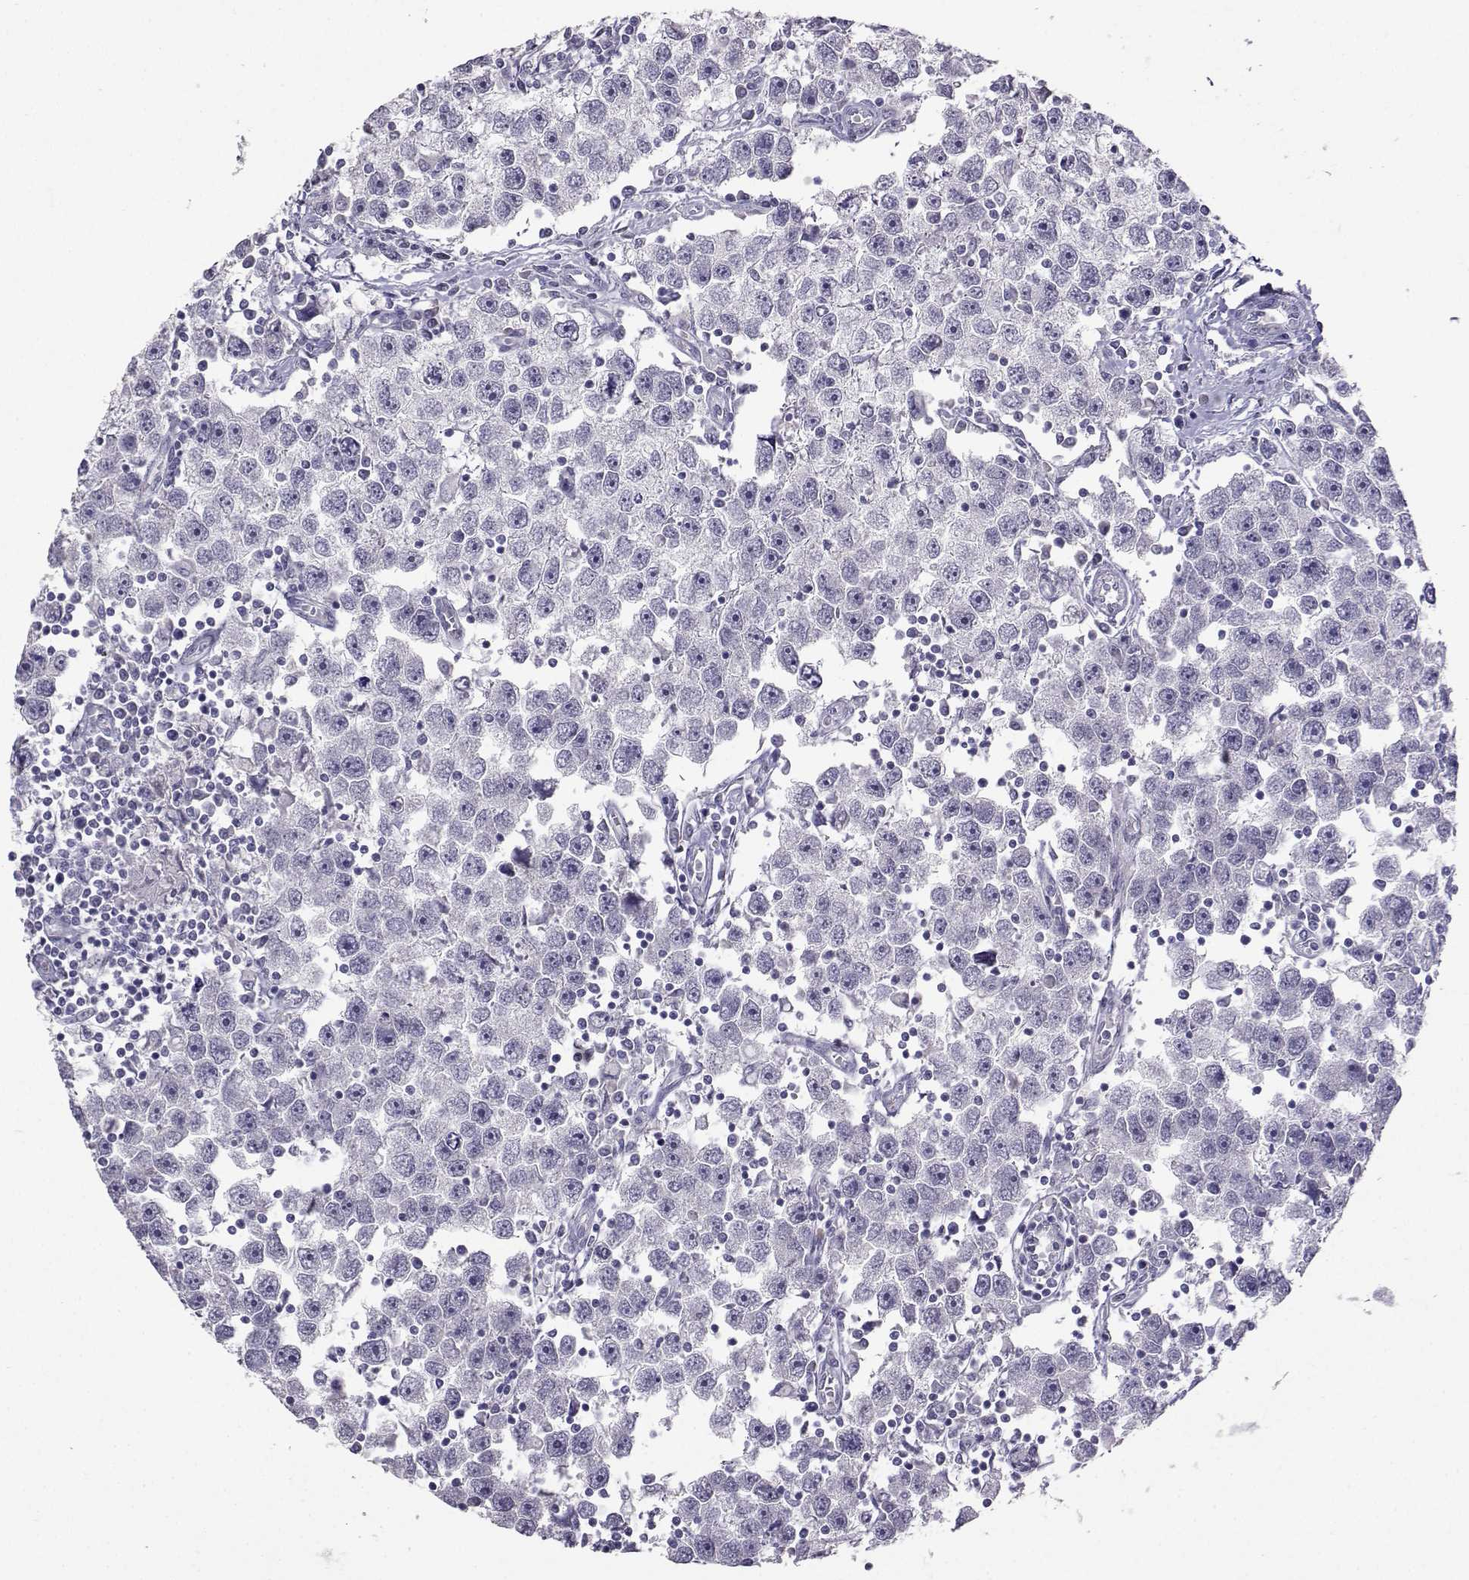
{"staining": {"intensity": "negative", "quantity": "none", "location": "none"}, "tissue": "testis cancer", "cell_type": "Tumor cells", "image_type": "cancer", "snomed": [{"axis": "morphology", "description": "Seminoma, NOS"}, {"axis": "topography", "description": "Testis"}], "caption": "Testis cancer was stained to show a protein in brown. There is no significant positivity in tumor cells. (Immunohistochemistry, brightfield microscopy, high magnification).", "gene": "CARTPT", "patient": {"sex": "male", "age": 30}}